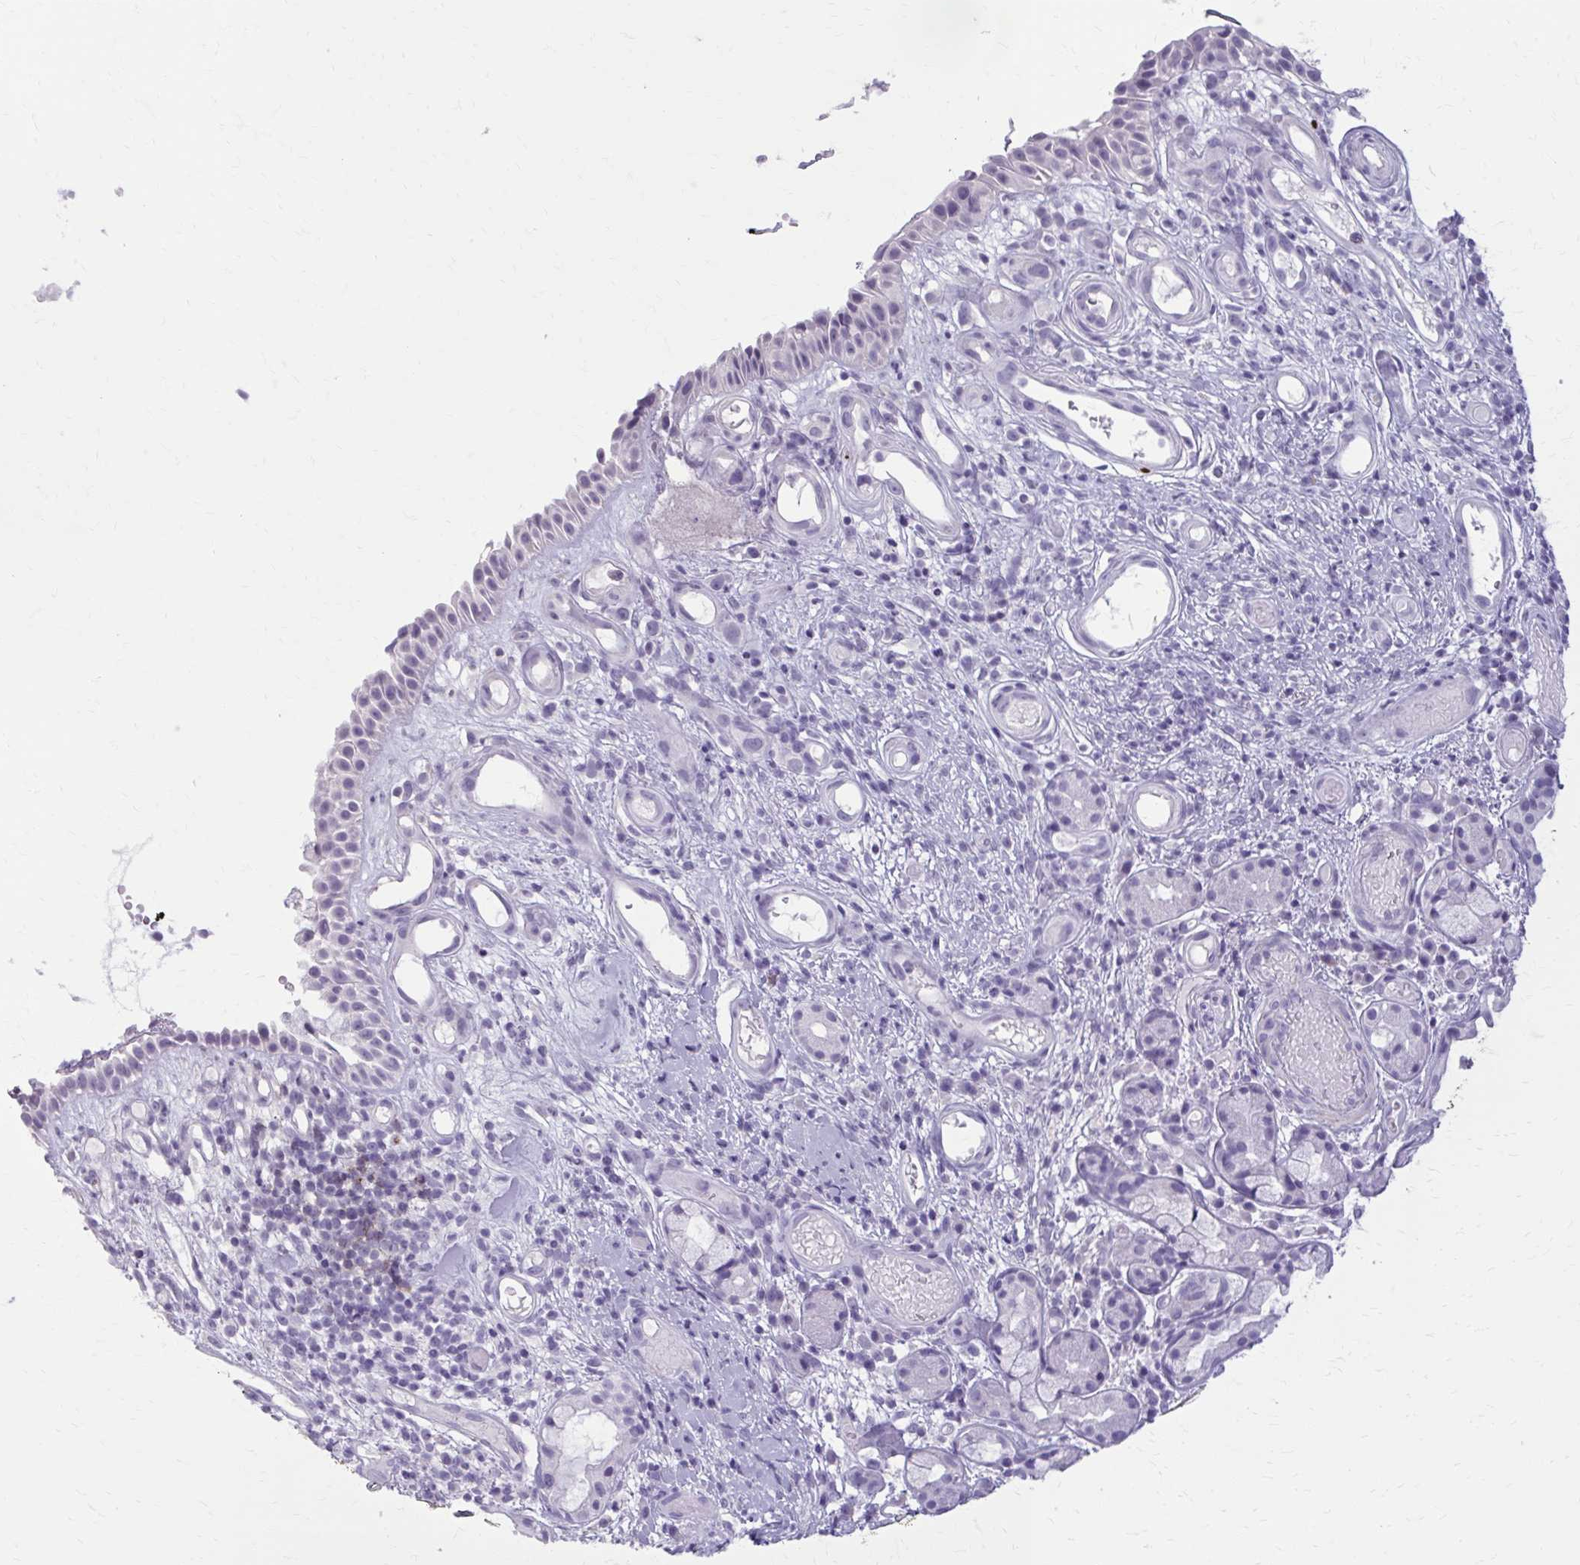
{"staining": {"intensity": "negative", "quantity": "none", "location": "none"}, "tissue": "nasopharynx", "cell_type": "Respiratory epithelial cells", "image_type": "normal", "snomed": [{"axis": "morphology", "description": "Normal tissue, NOS"}, {"axis": "morphology", "description": "Inflammation, NOS"}, {"axis": "topography", "description": "Nasopharynx"}], "caption": "Protein analysis of normal nasopharynx shows no significant staining in respiratory epithelial cells. (Stains: DAB (3,3'-diaminobenzidine) IHC with hematoxylin counter stain, Microscopy: brightfield microscopy at high magnification).", "gene": "OR4B1", "patient": {"sex": "male", "age": 54}}